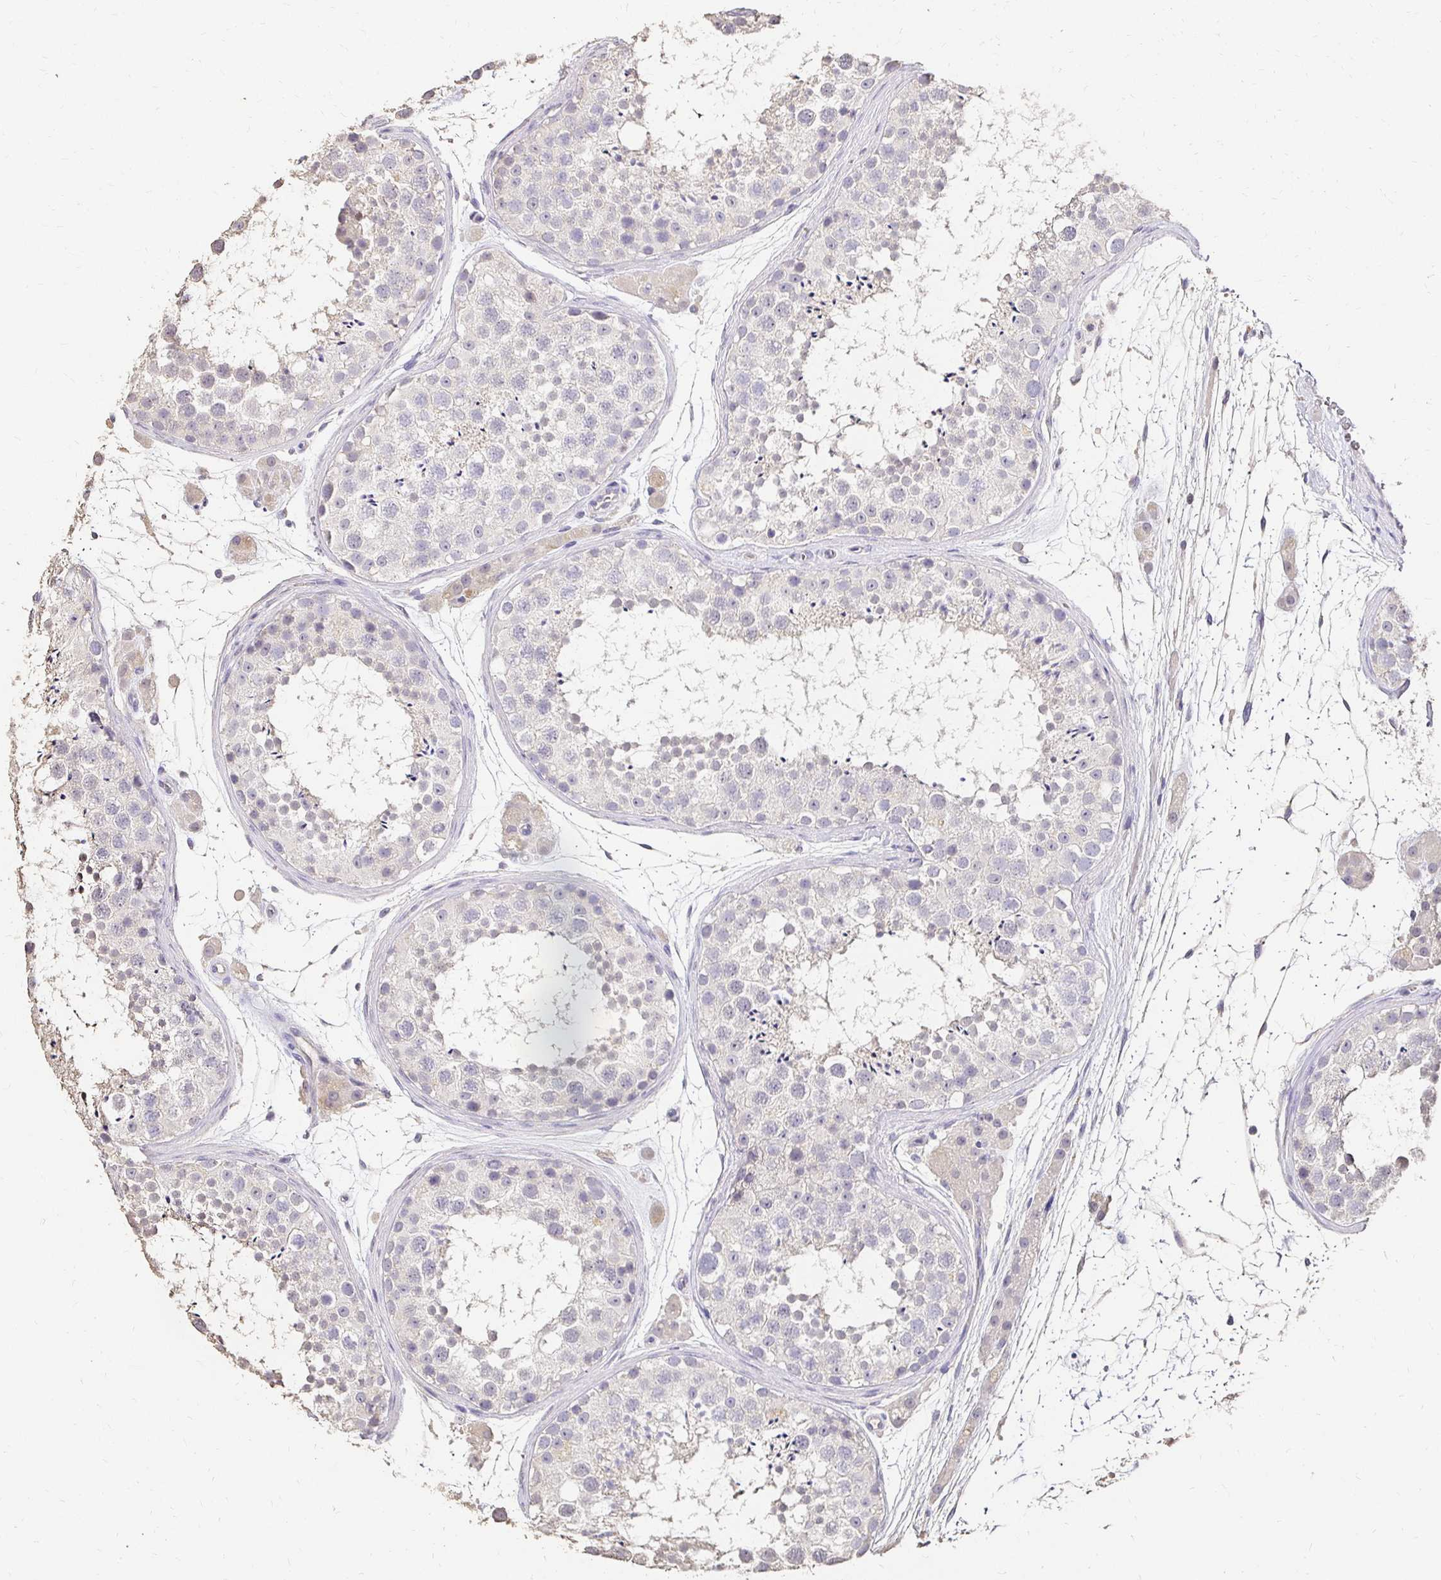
{"staining": {"intensity": "weak", "quantity": "<25%", "location": "cytoplasmic/membranous"}, "tissue": "testis", "cell_type": "Cells in seminiferous ducts", "image_type": "normal", "snomed": [{"axis": "morphology", "description": "Normal tissue, NOS"}, {"axis": "topography", "description": "Testis"}], "caption": "There is no significant positivity in cells in seminiferous ducts of testis. Brightfield microscopy of IHC stained with DAB (brown) and hematoxylin (blue), captured at high magnification.", "gene": "UGT1A6", "patient": {"sex": "male", "age": 41}}